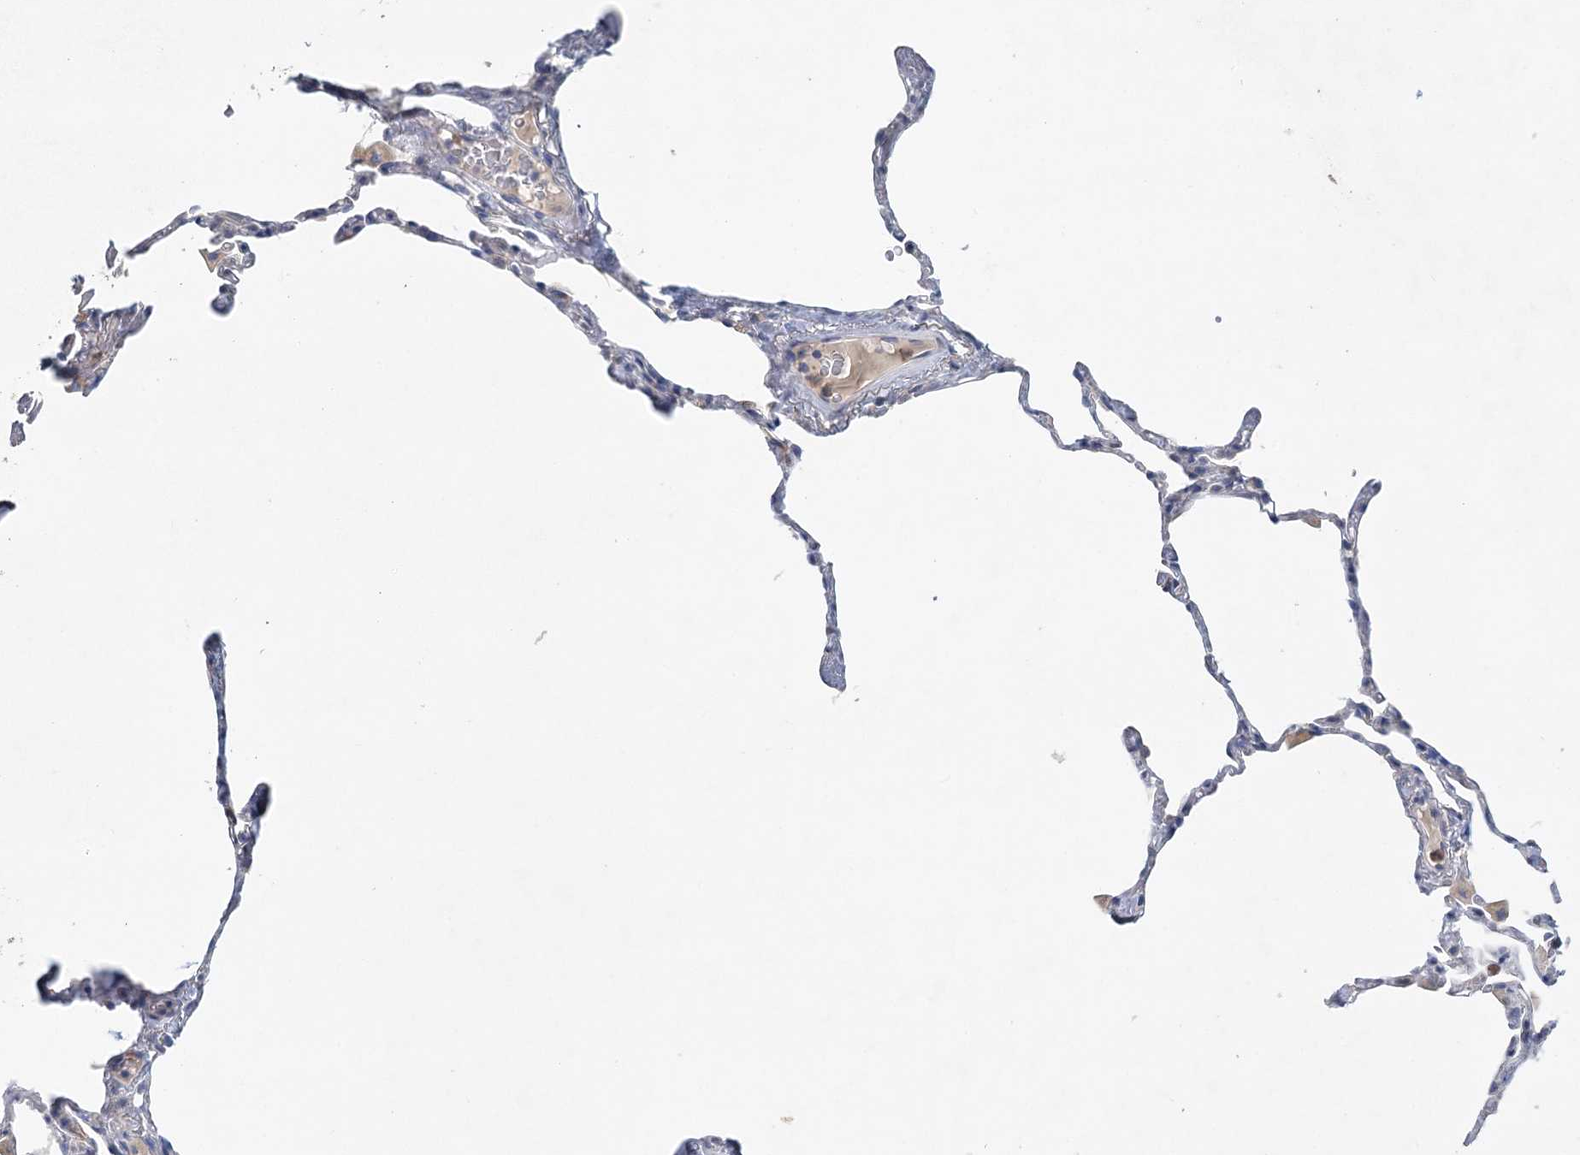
{"staining": {"intensity": "negative", "quantity": "none", "location": "none"}, "tissue": "lung", "cell_type": "Alveolar cells", "image_type": "normal", "snomed": [{"axis": "morphology", "description": "Normal tissue, NOS"}, {"axis": "topography", "description": "Lung"}], "caption": "An immunohistochemistry image of normal lung is shown. There is no staining in alveolar cells of lung. (Brightfield microscopy of DAB immunohistochemistry at high magnification).", "gene": "MYL6B", "patient": {"sex": "male", "age": 65}}